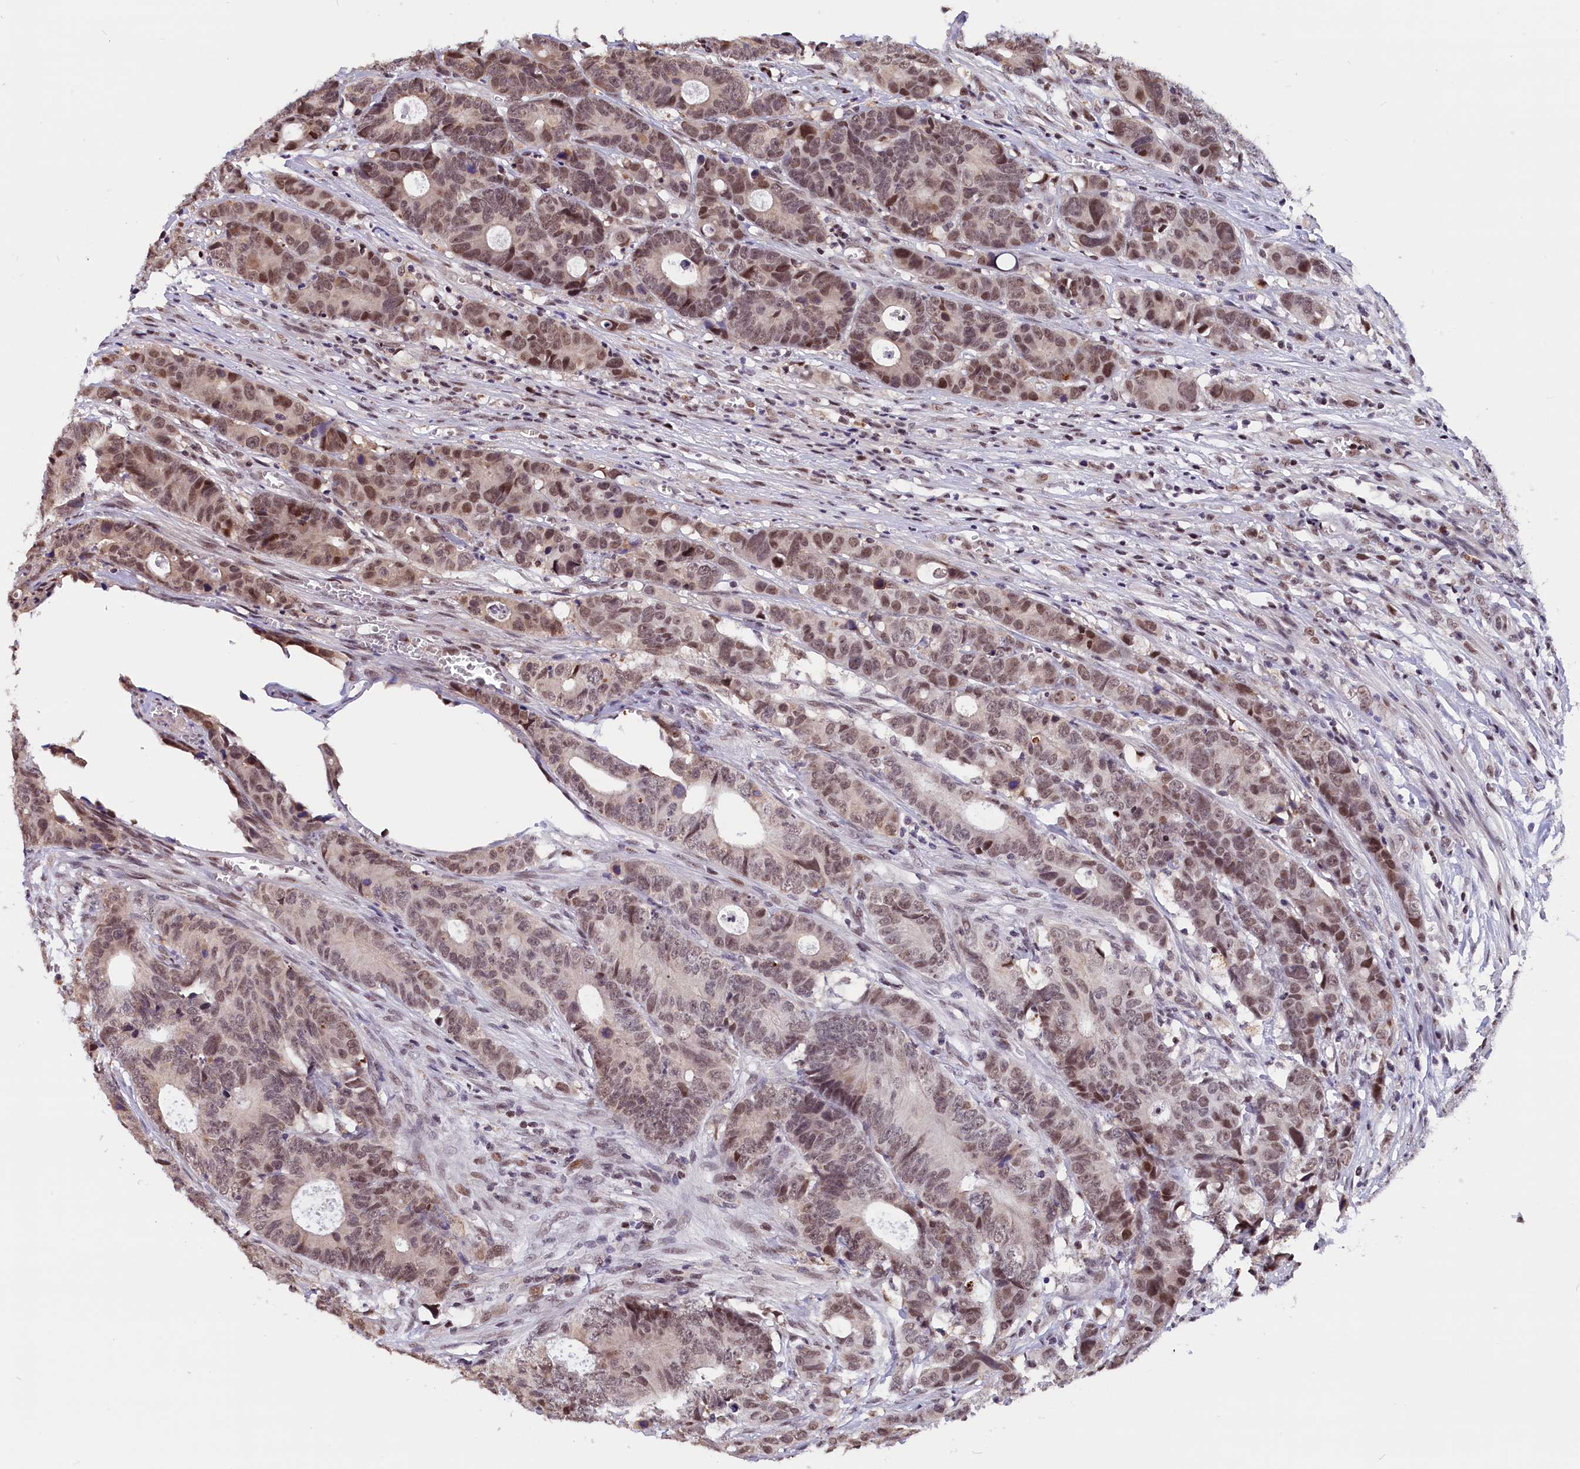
{"staining": {"intensity": "moderate", "quantity": ">75%", "location": "nuclear"}, "tissue": "colorectal cancer", "cell_type": "Tumor cells", "image_type": "cancer", "snomed": [{"axis": "morphology", "description": "Adenocarcinoma, NOS"}, {"axis": "topography", "description": "Colon"}], "caption": "A medium amount of moderate nuclear staining is present in about >75% of tumor cells in adenocarcinoma (colorectal) tissue.", "gene": "CDYL2", "patient": {"sex": "female", "age": 57}}